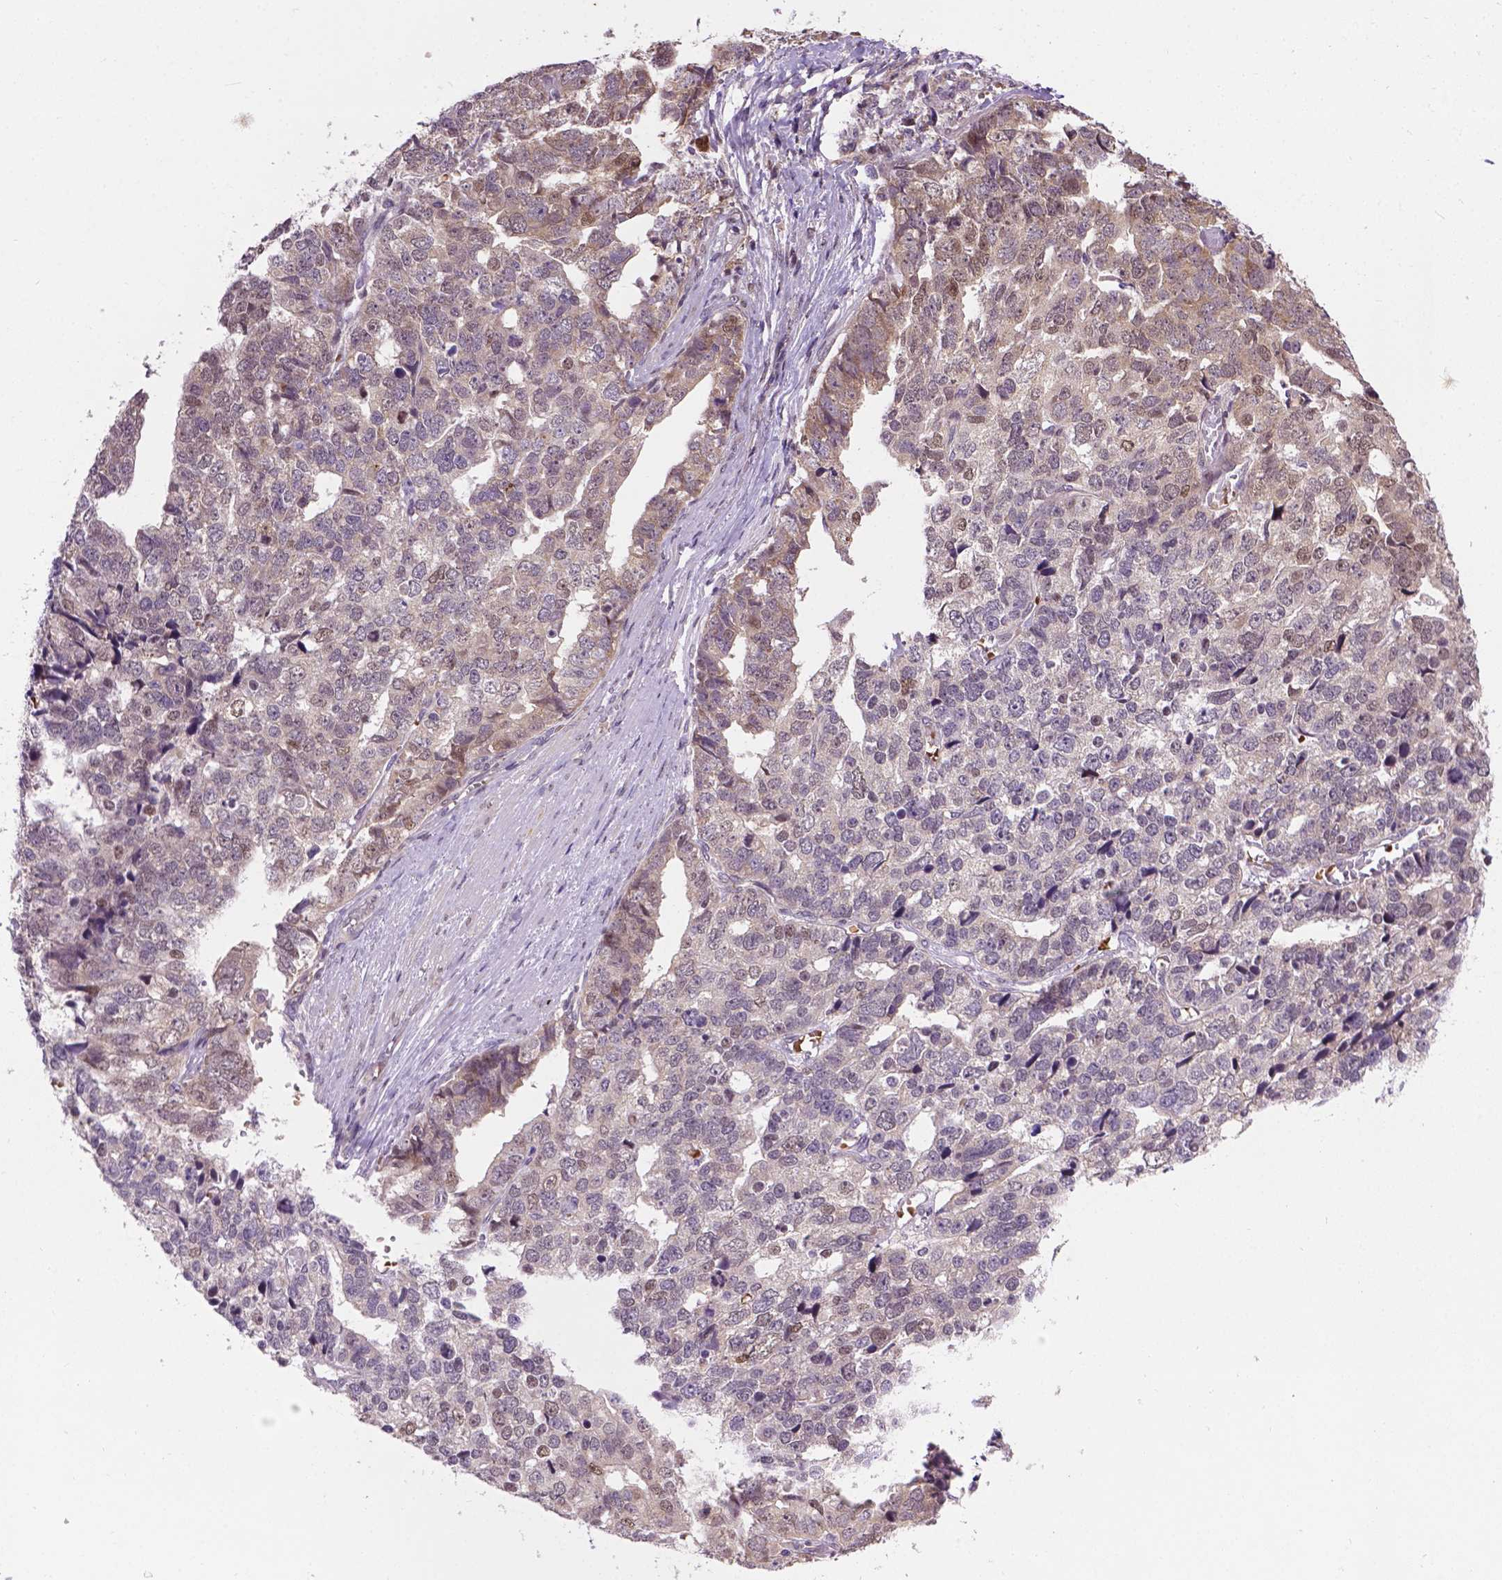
{"staining": {"intensity": "negative", "quantity": "none", "location": "none"}, "tissue": "stomach cancer", "cell_type": "Tumor cells", "image_type": "cancer", "snomed": [{"axis": "morphology", "description": "Adenocarcinoma, NOS"}, {"axis": "topography", "description": "Stomach"}], "caption": "High magnification brightfield microscopy of stomach cancer (adenocarcinoma) stained with DAB (3,3'-diaminobenzidine) (brown) and counterstained with hematoxylin (blue): tumor cells show no significant positivity.", "gene": "IRF6", "patient": {"sex": "male", "age": 69}}